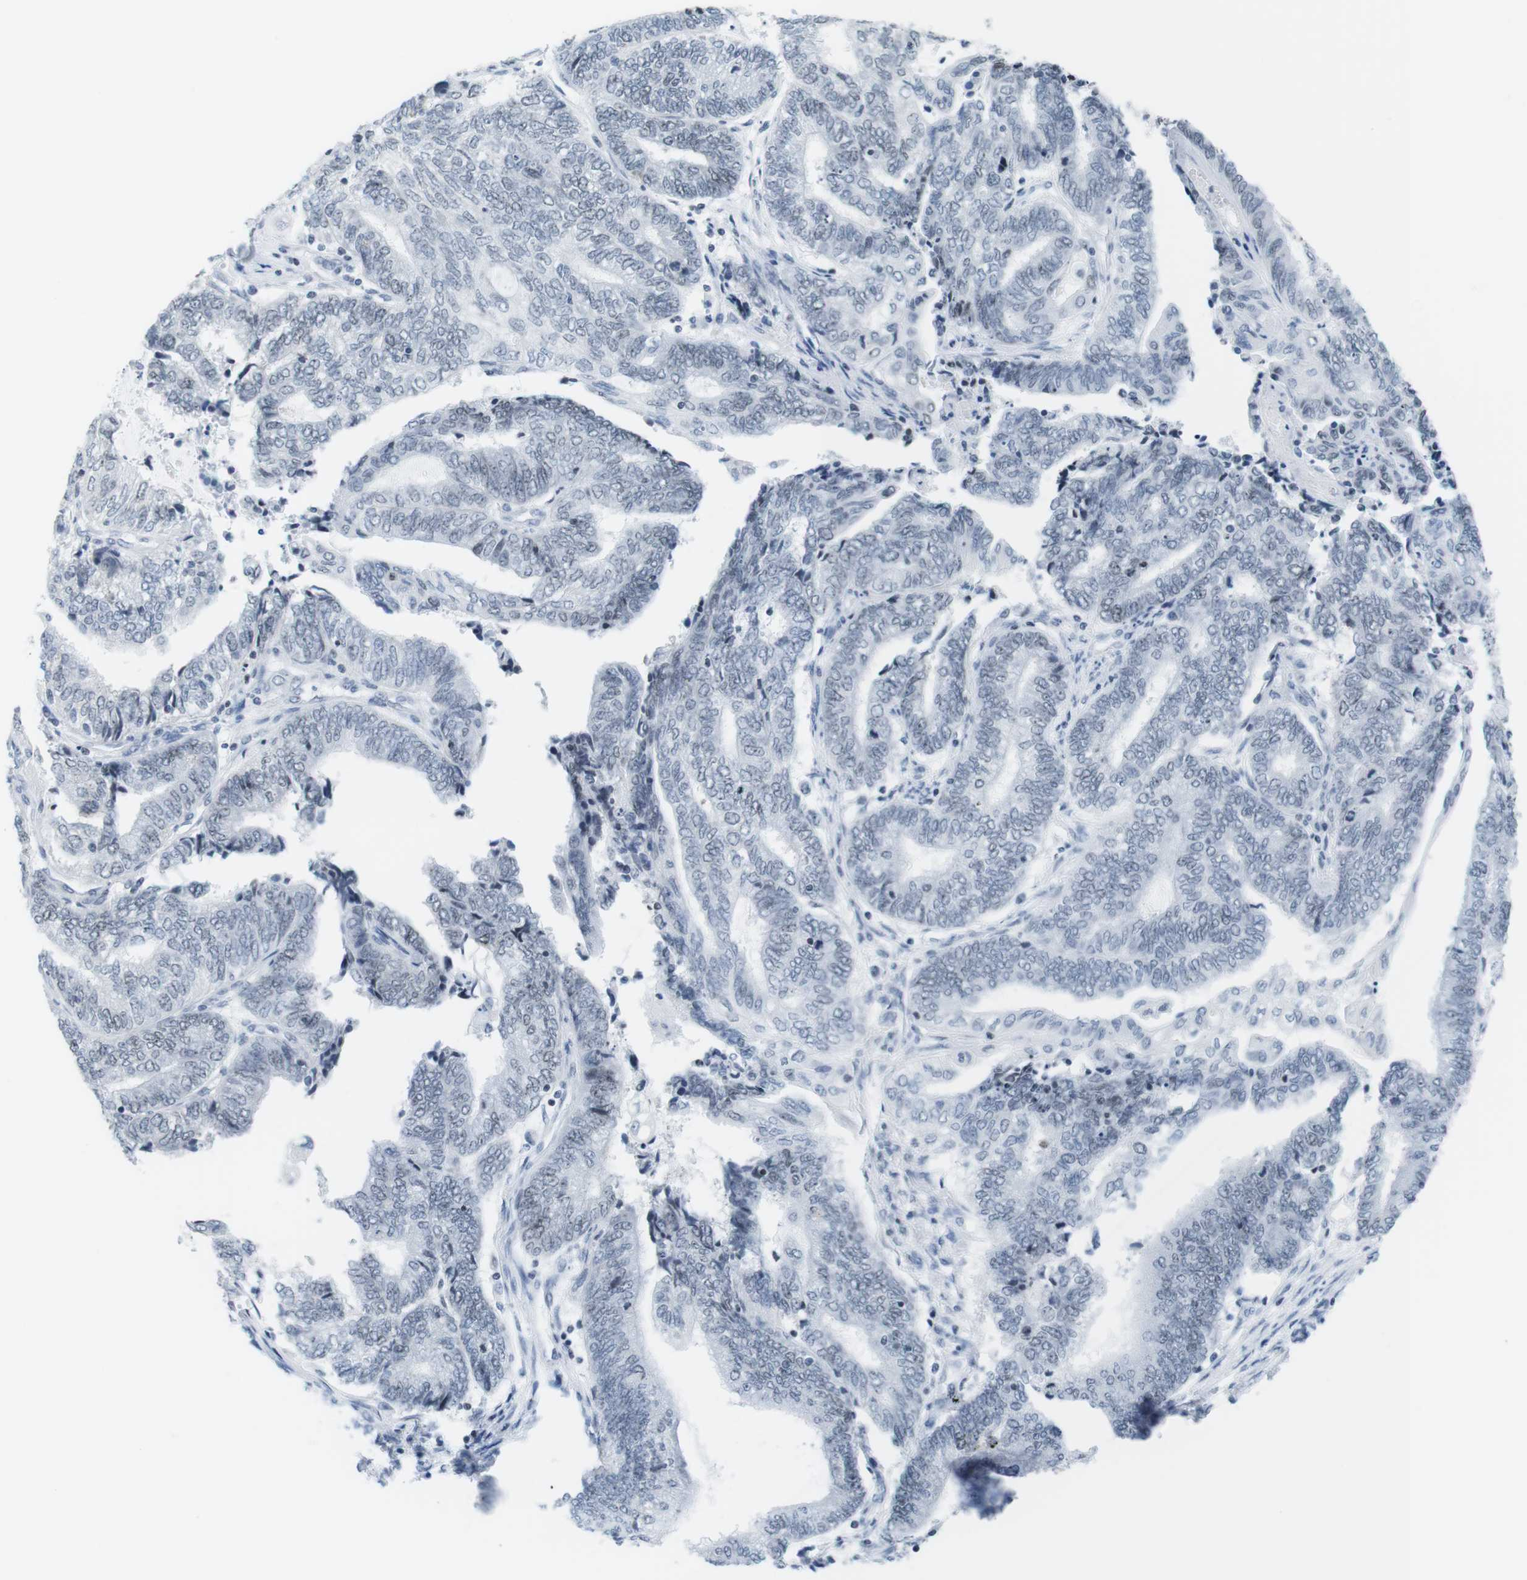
{"staining": {"intensity": "negative", "quantity": "none", "location": "none"}, "tissue": "endometrial cancer", "cell_type": "Tumor cells", "image_type": "cancer", "snomed": [{"axis": "morphology", "description": "Adenocarcinoma, NOS"}, {"axis": "topography", "description": "Uterus"}, {"axis": "topography", "description": "Endometrium"}], "caption": "An image of human endometrial cancer is negative for staining in tumor cells.", "gene": "NIFK", "patient": {"sex": "female", "age": 70}}